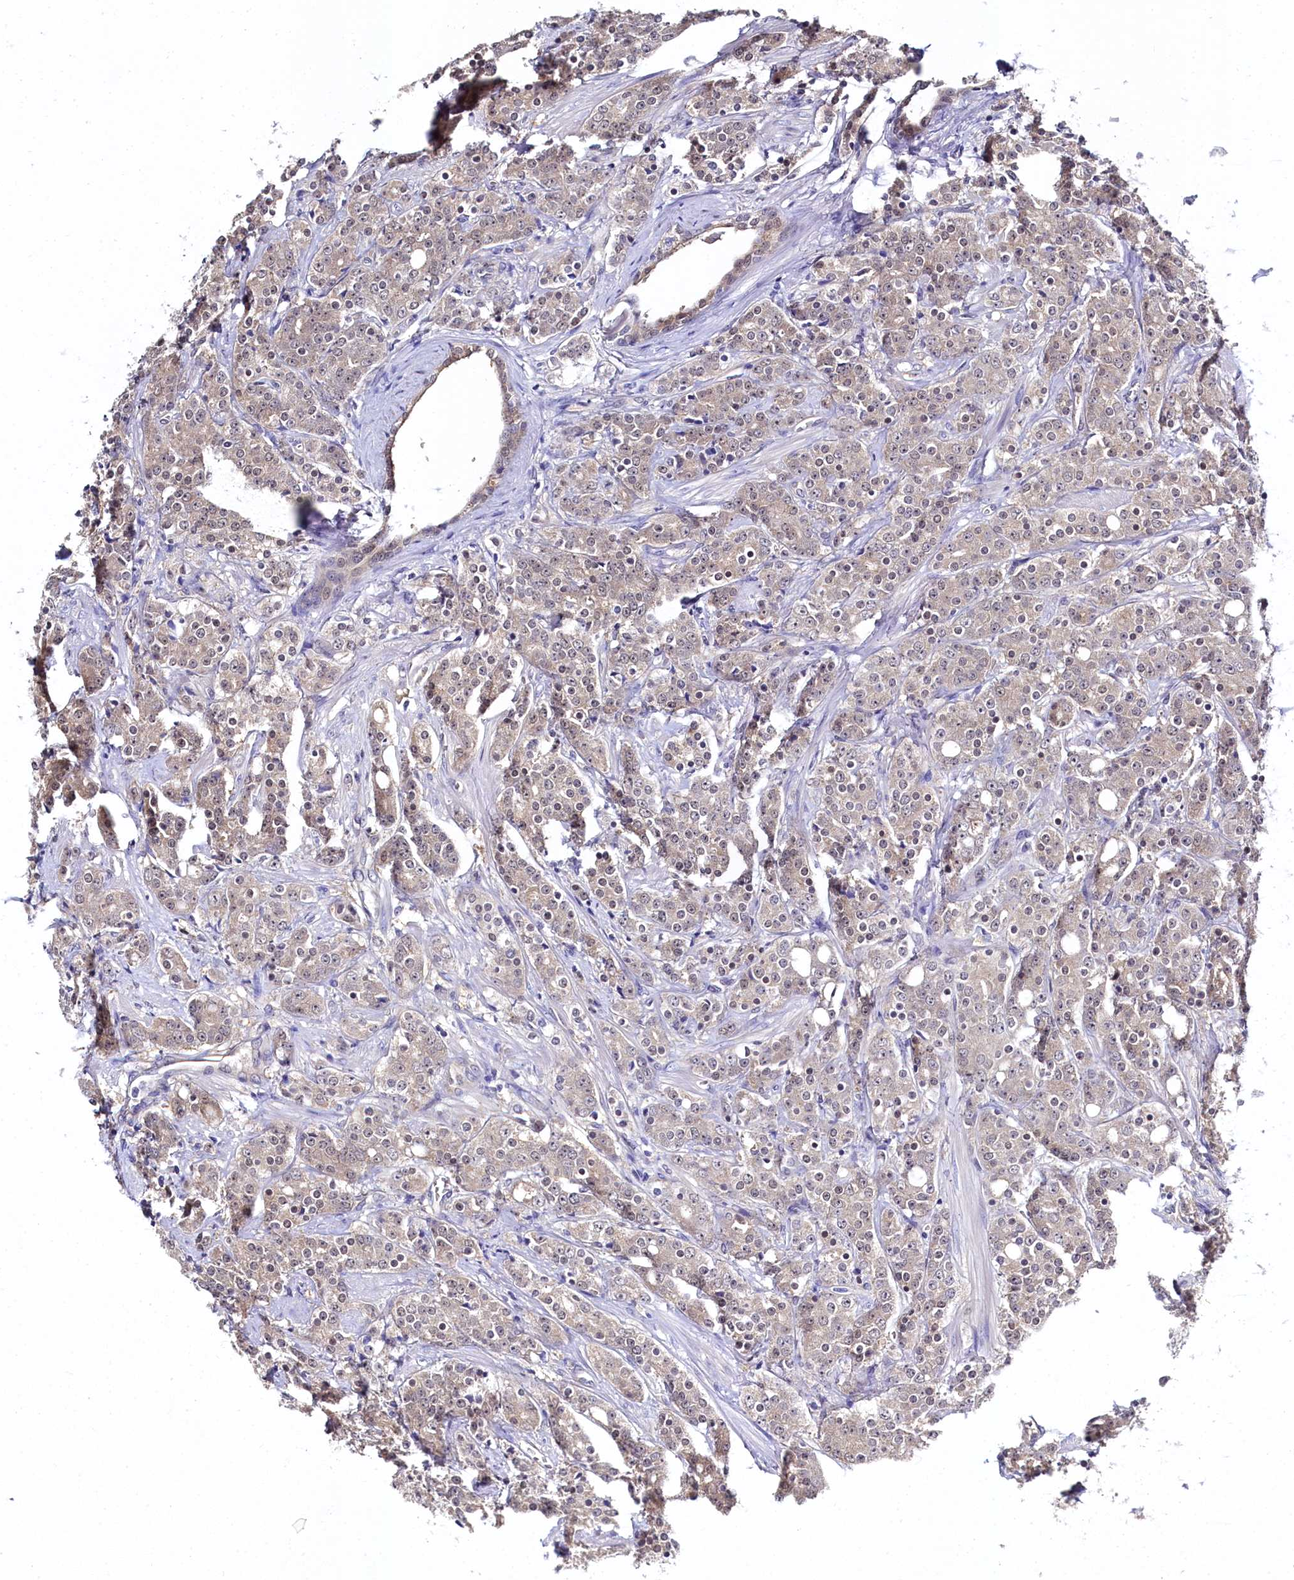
{"staining": {"intensity": "negative", "quantity": "none", "location": "none"}, "tissue": "prostate cancer", "cell_type": "Tumor cells", "image_type": "cancer", "snomed": [{"axis": "morphology", "description": "Adenocarcinoma, High grade"}, {"axis": "topography", "description": "Prostate"}], "caption": "DAB immunohistochemical staining of human prostate high-grade adenocarcinoma exhibits no significant staining in tumor cells.", "gene": "C11orf54", "patient": {"sex": "male", "age": 62}}